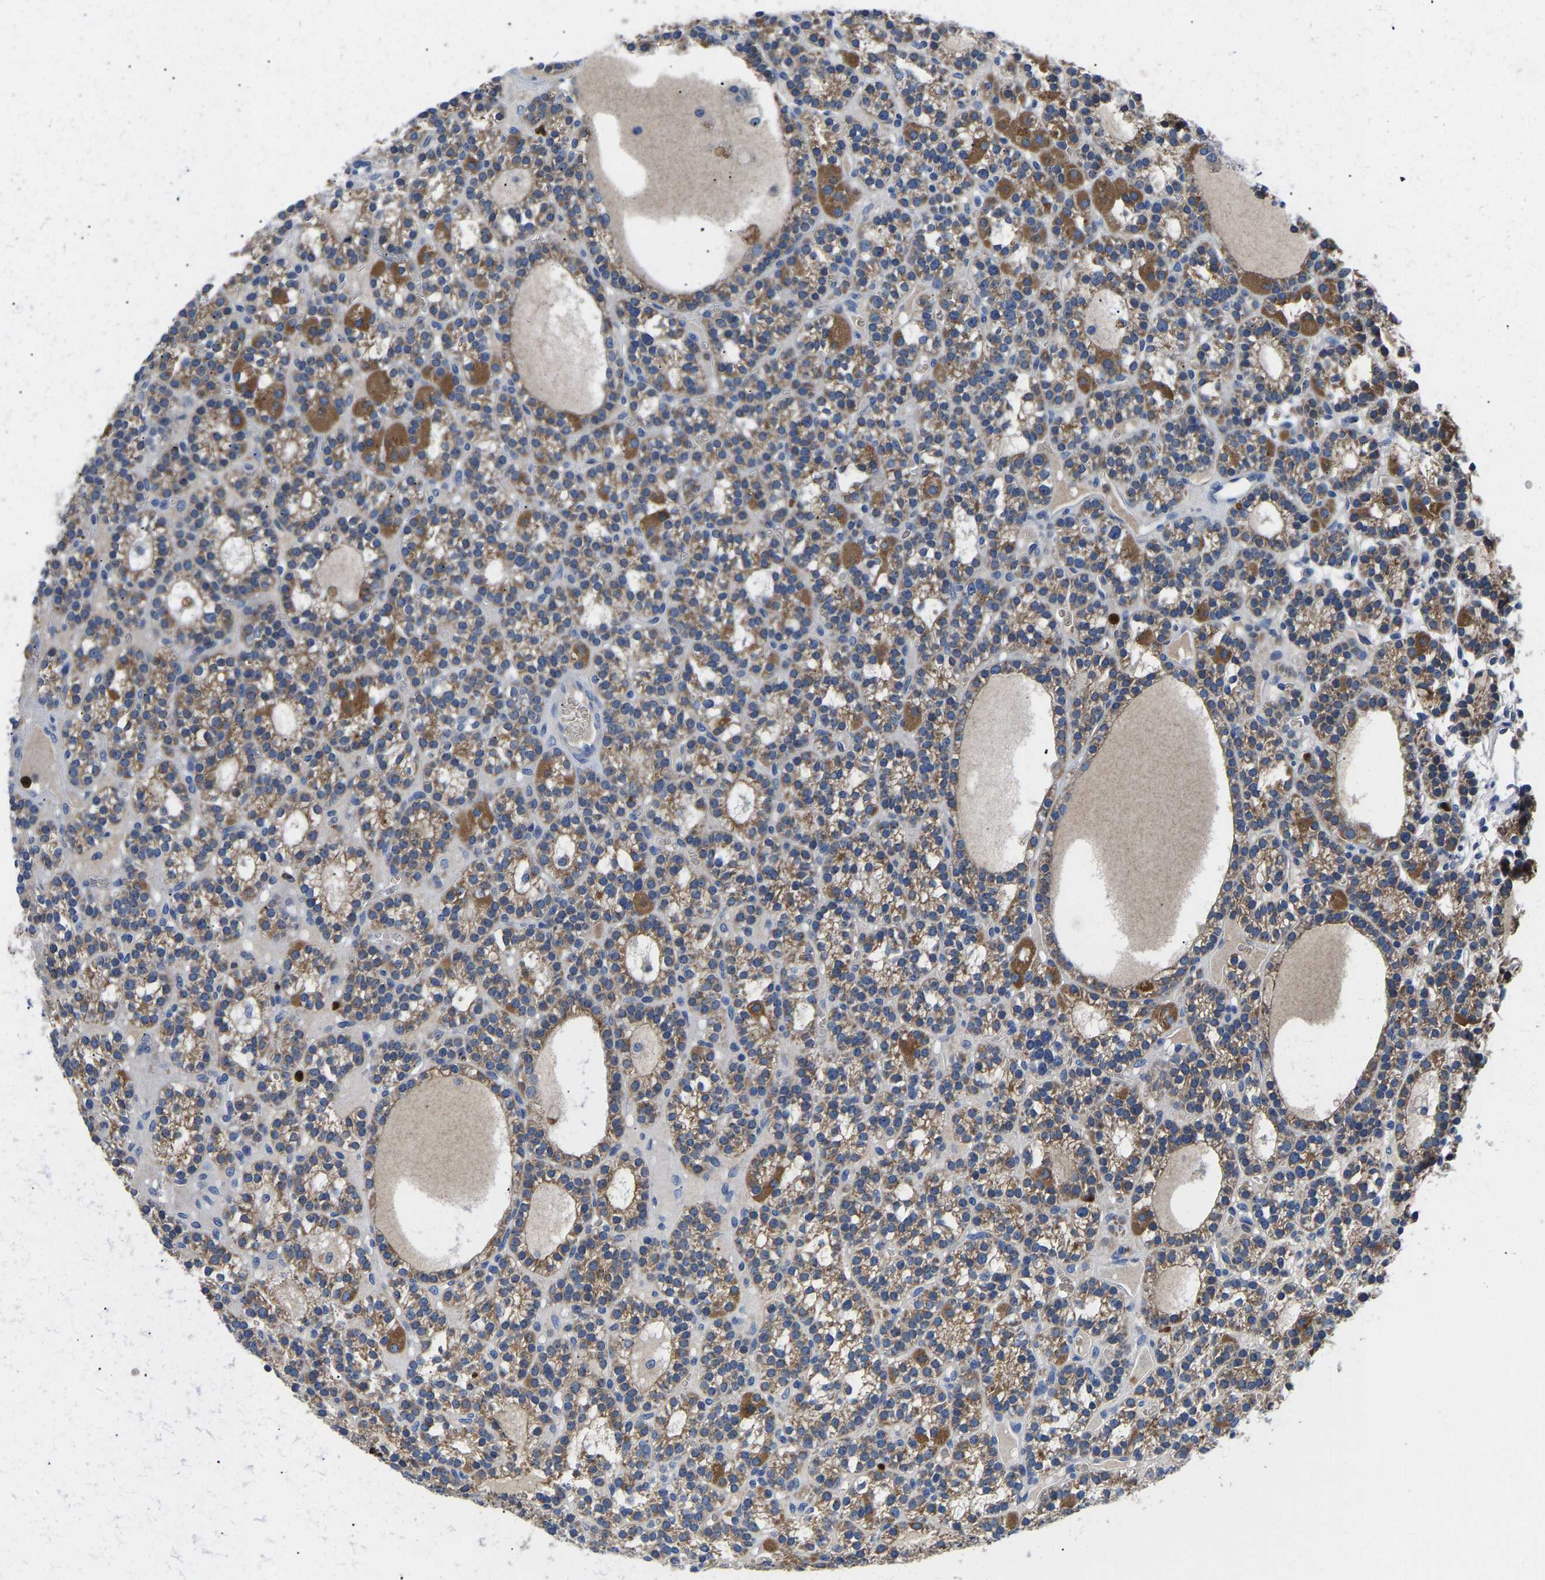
{"staining": {"intensity": "moderate", "quantity": ">75%", "location": "cytoplasmic/membranous"}, "tissue": "parathyroid gland", "cell_type": "Glandular cells", "image_type": "normal", "snomed": [{"axis": "morphology", "description": "Normal tissue, NOS"}, {"axis": "morphology", "description": "Adenoma, NOS"}, {"axis": "topography", "description": "Parathyroid gland"}], "caption": "A brown stain highlights moderate cytoplasmic/membranous staining of a protein in glandular cells of normal human parathyroid gland.", "gene": "TOR1B", "patient": {"sex": "female", "age": 58}}